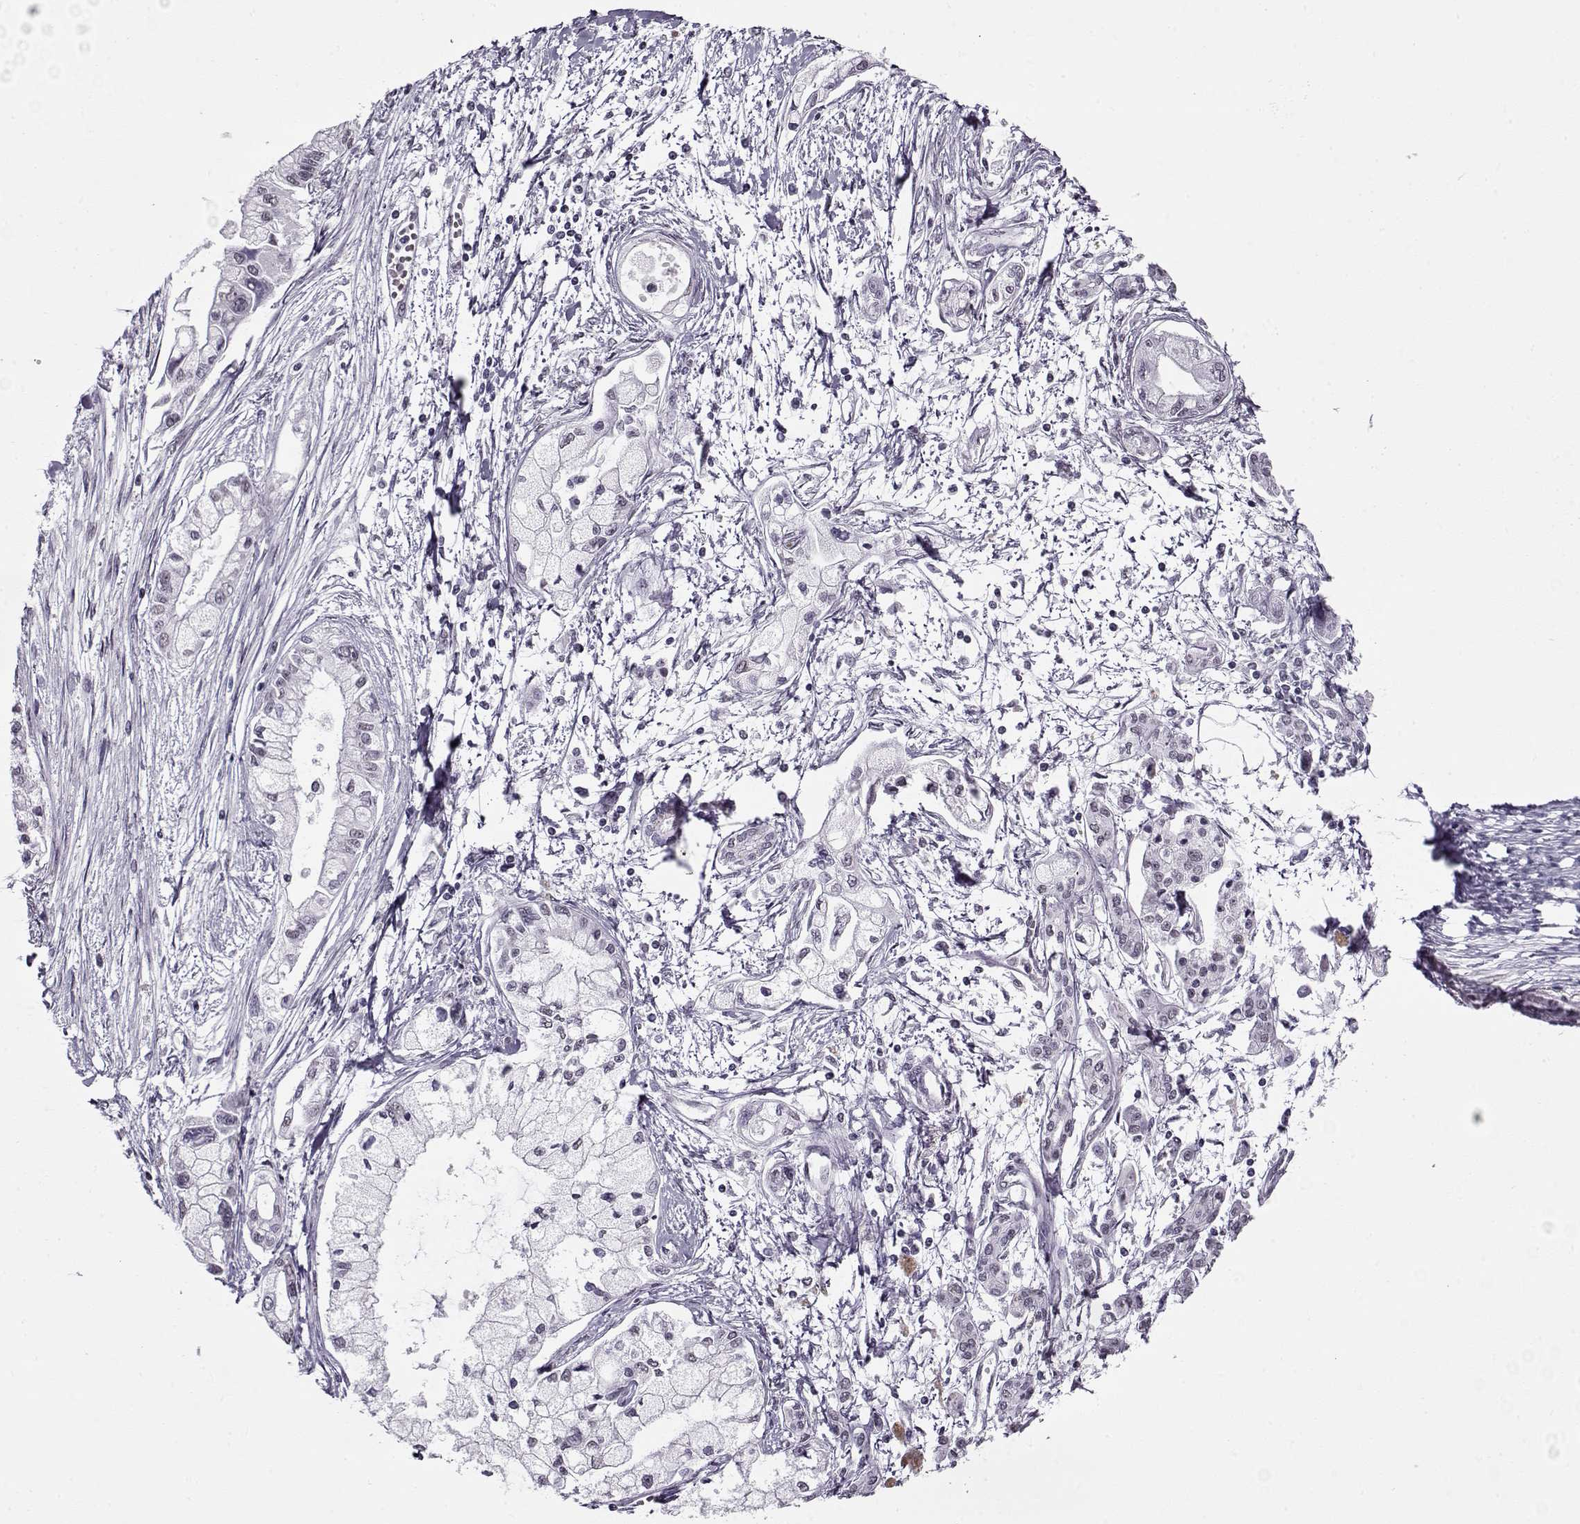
{"staining": {"intensity": "negative", "quantity": "none", "location": "none"}, "tissue": "pancreatic cancer", "cell_type": "Tumor cells", "image_type": "cancer", "snomed": [{"axis": "morphology", "description": "Adenocarcinoma, NOS"}, {"axis": "topography", "description": "Pancreas"}], "caption": "Tumor cells are negative for brown protein staining in adenocarcinoma (pancreatic).", "gene": "PRMT8", "patient": {"sex": "male", "age": 54}}